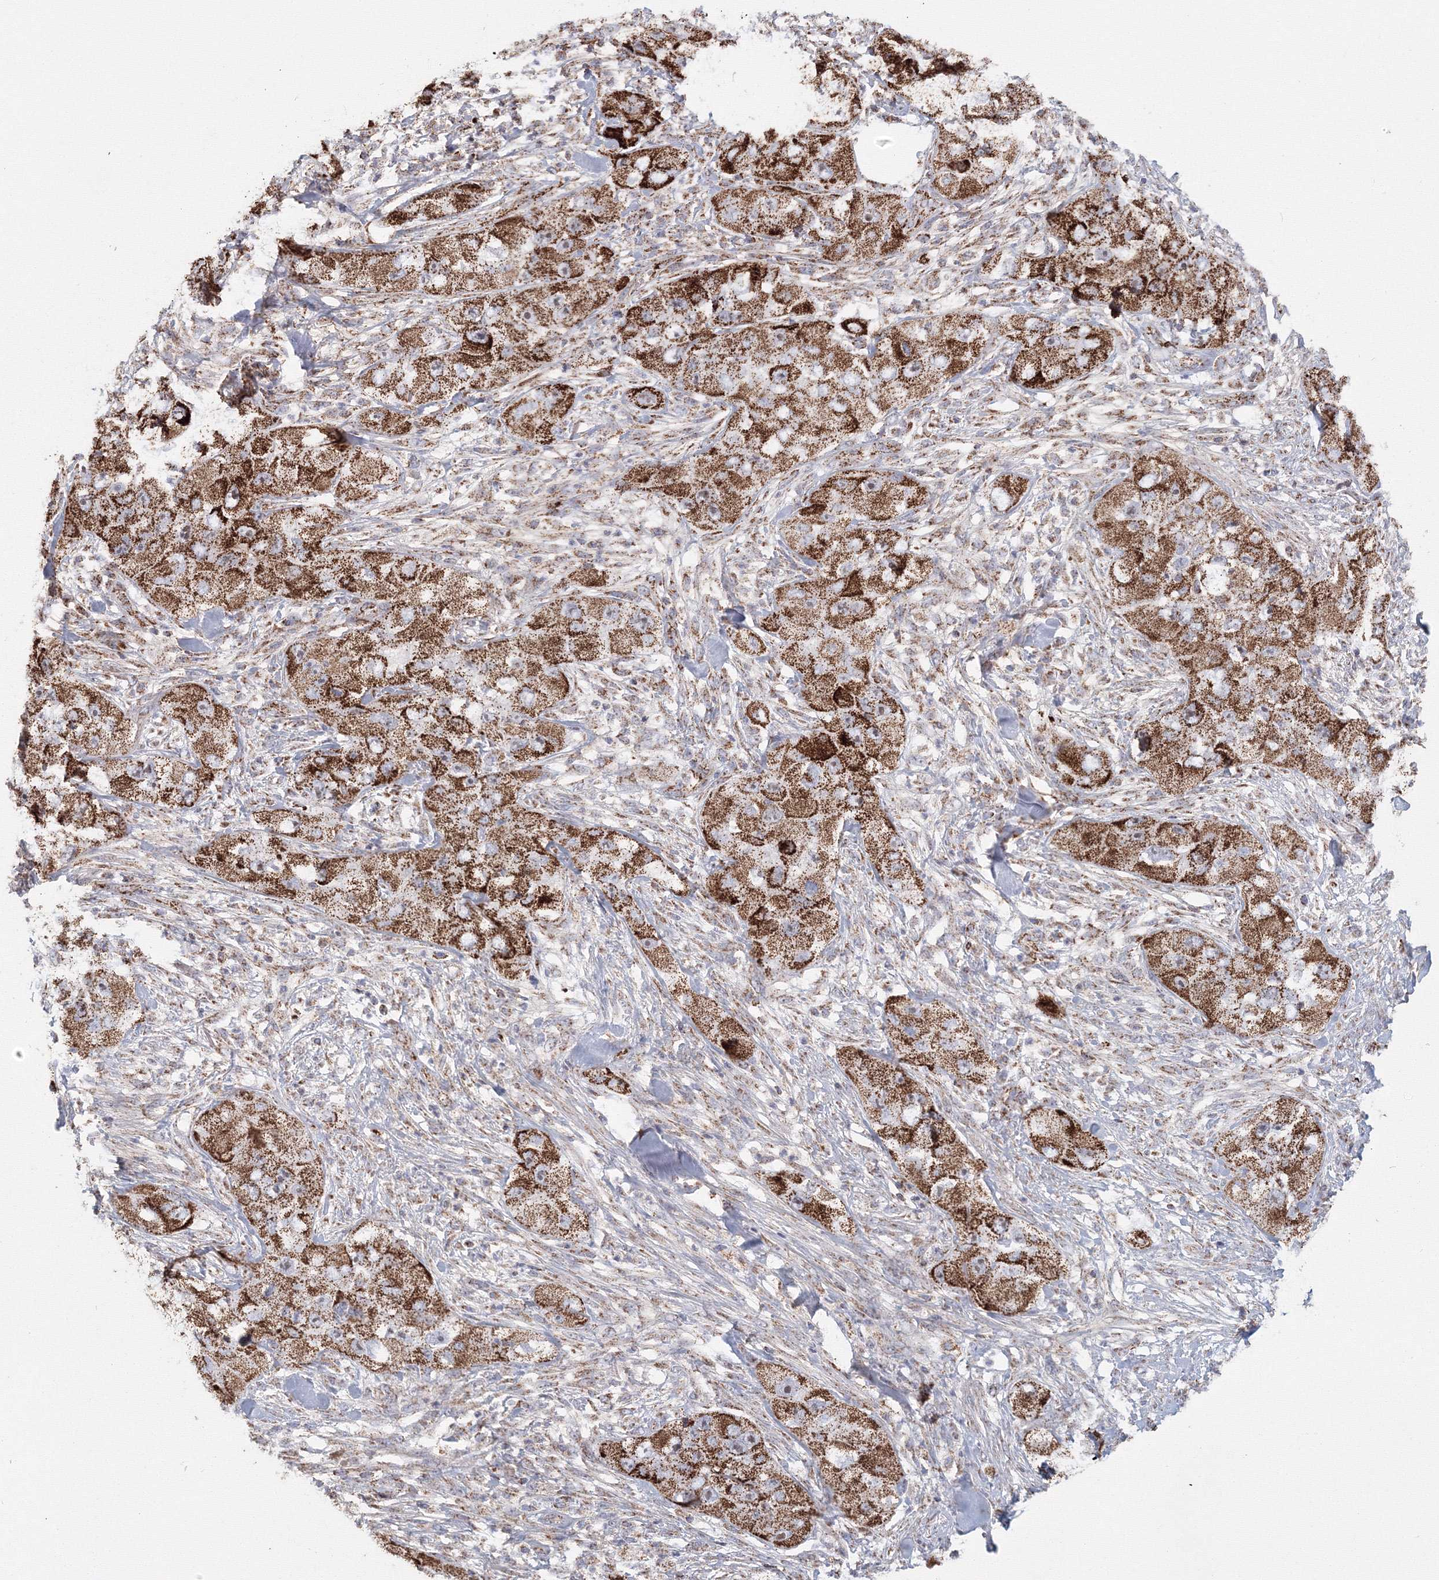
{"staining": {"intensity": "strong", "quantity": ">75%", "location": "cytoplasmic/membranous"}, "tissue": "skin cancer", "cell_type": "Tumor cells", "image_type": "cancer", "snomed": [{"axis": "morphology", "description": "Squamous cell carcinoma, NOS"}, {"axis": "topography", "description": "Skin"}, {"axis": "topography", "description": "Subcutis"}], "caption": "Skin squamous cell carcinoma stained for a protein reveals strong cytoplasmic/membranous positivity in tumor cells.", "gene": "GRPEL1", "patient": {"sex": "male", "age": 73}}